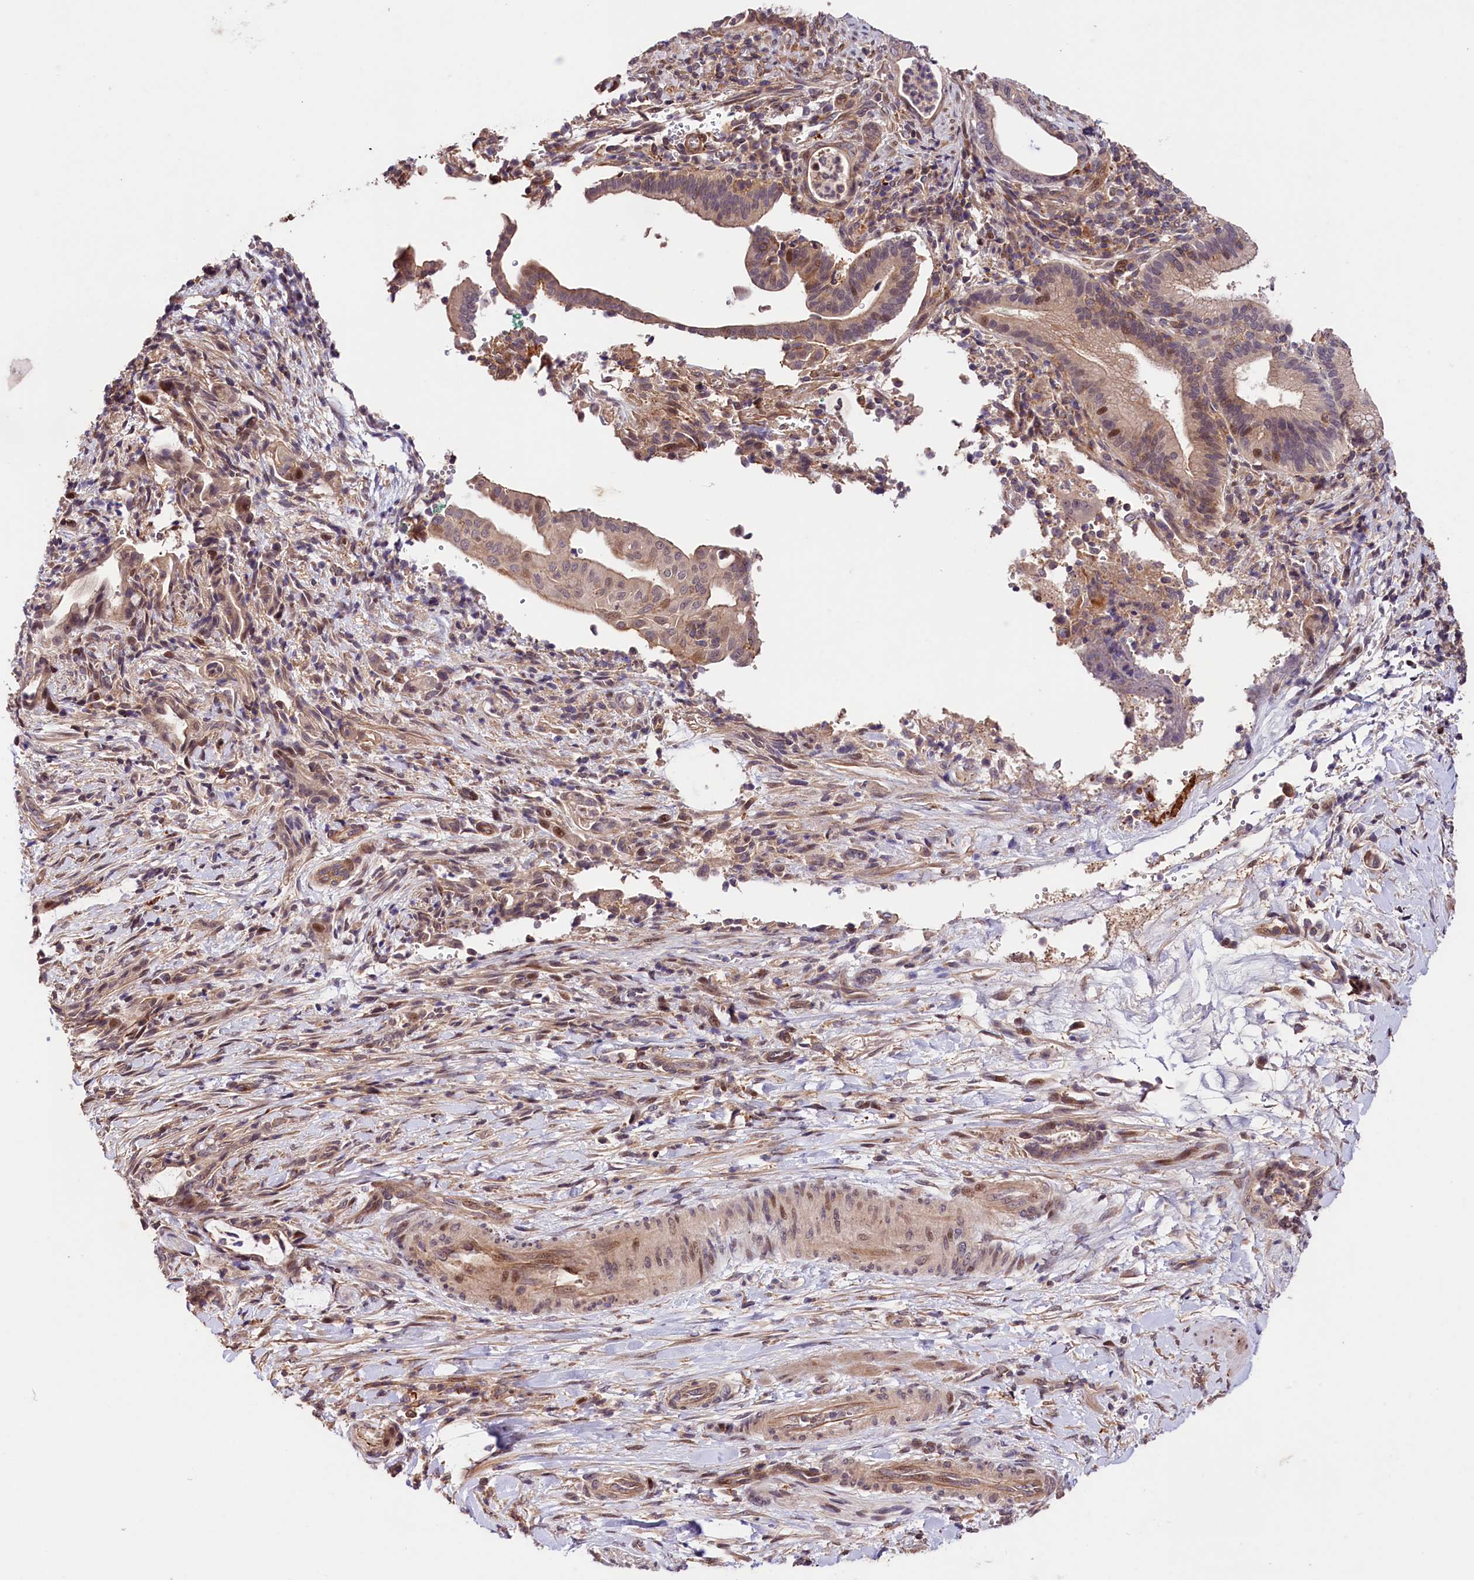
{"staining": {"intensity": "moderate", "quantity": "<25%", "location": "nuclear"}, "tissue": "pancreatic cancer", "cell_type": "Tumor cells", "image_type": "cancer", "snomed": [{"axis": "morphology", "description": "Normal tissue, NOS"}, {"axis": "morphology", "description": "Adenocarcinoma, NOS"}, {"axis": "topography", "description": "Pancreas"}], "caption": "The image shows a brown stain indicating the presence of a protein in the nuclear of tumor cells in pancreatic cancer (adenocarcinoma).", "gene": "CACNA1H", "patient": {"sex": "female", "age": 55}}